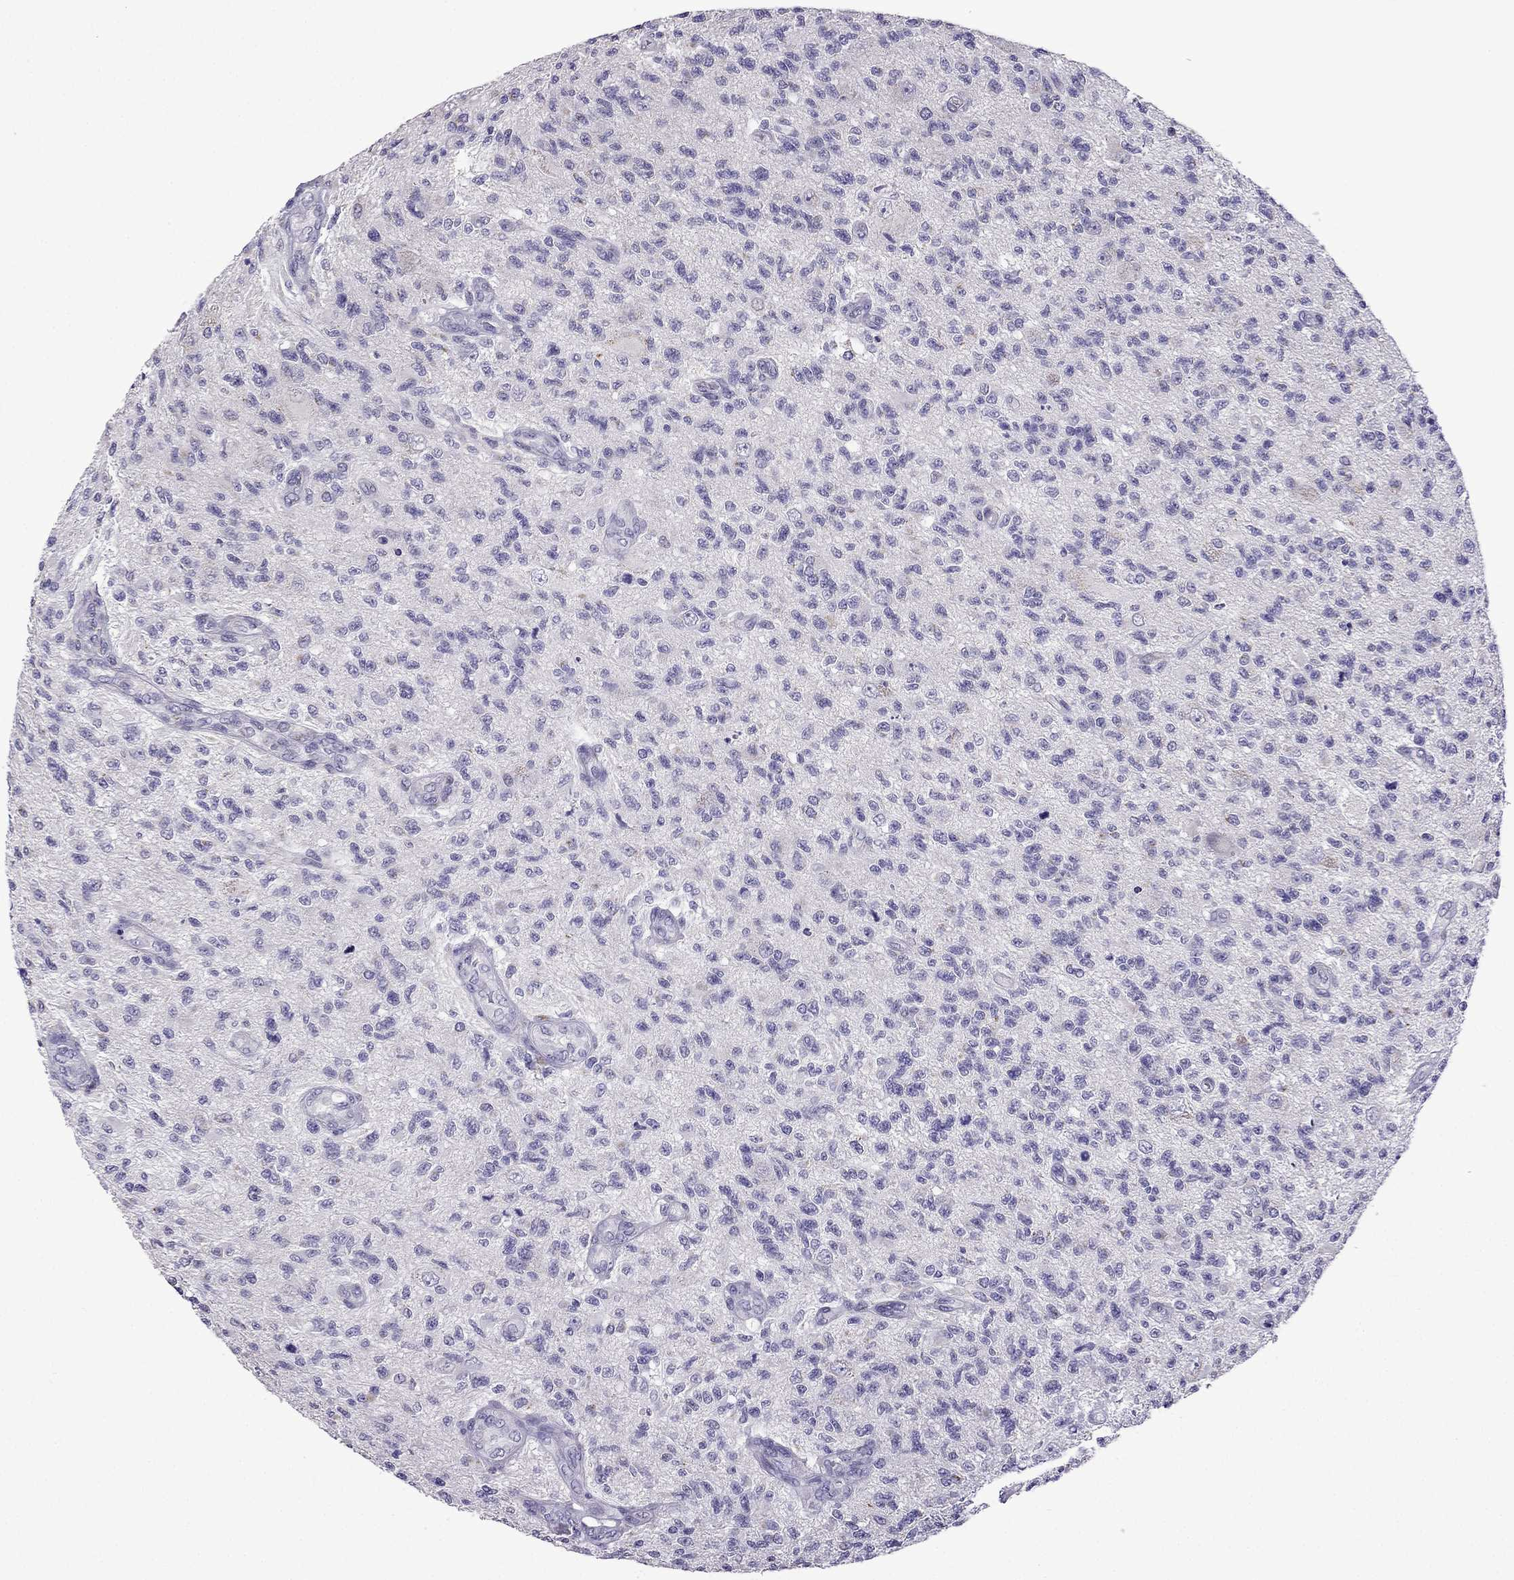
{"staining": {"intensity": "negative", "quantity": "none", "location": "none"}, "tissue": "glioma", "cell_type": "Tumor cells", "image_type": "cancer", "snomed": [{"axis": "morphology", "description": "Glioma, malignant, High grade"}, {"axis": "topography", "description": "Brain"}], "caption": "DAB immunohistochemical staining of glioma exhibits no significant expression in tumor cells. (DAB IHC, high magnification).", "gene": "TTN", "patient": {"sex": "male", "age": 56}}